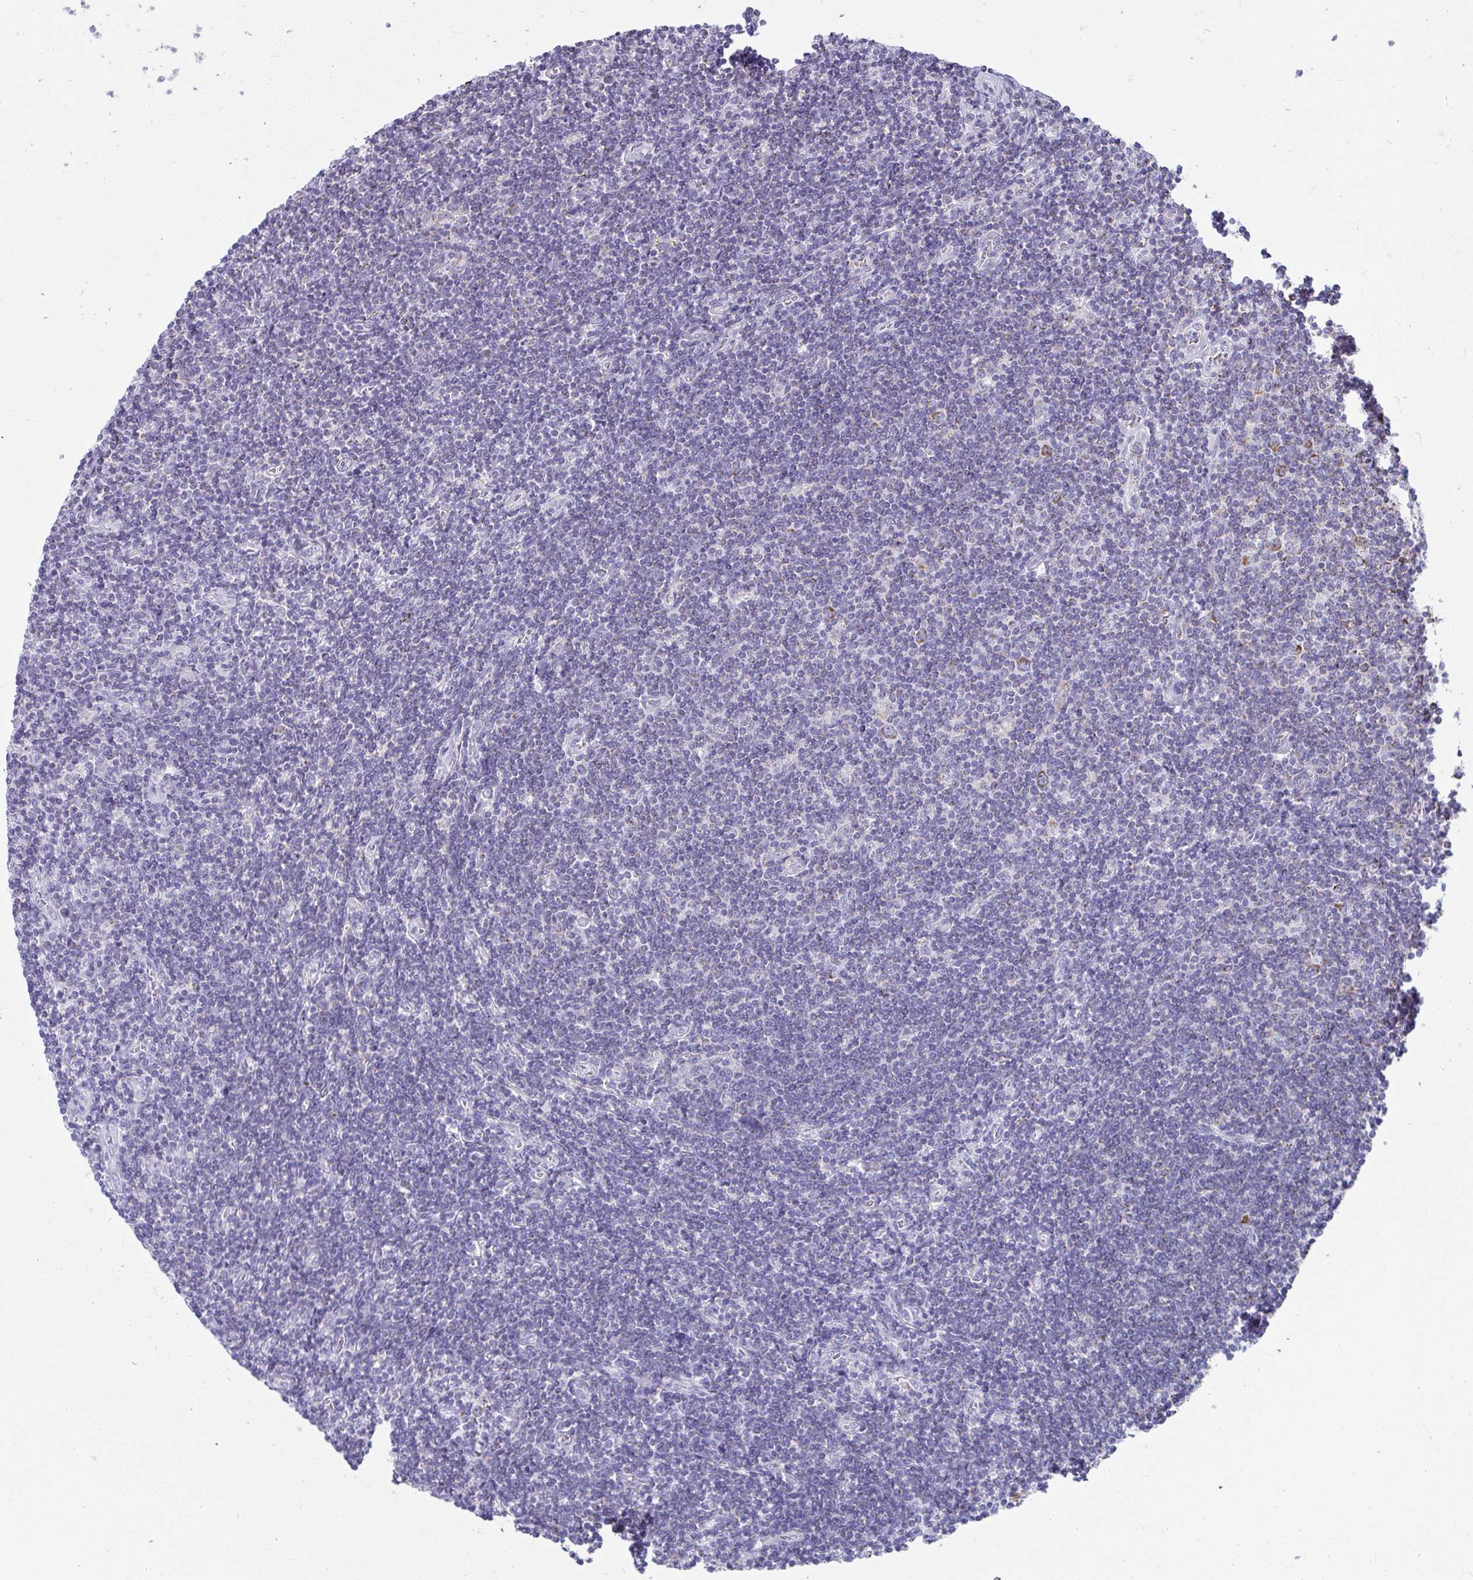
{"staining": {"intensity": "negative", "quantity": "none", "location": "none"}, "tissue": "lymphoma", "cell_type": "Tumor cells", "image_type": "cancer", "snomed": [{"axis": "morphology", "description": "Hodgkin's disease, NOS"}, {"axis": "topography", "description": "Lymph node"}], "caption": "Immunohistochemistry (IHC) image of lymphoma stained for a protein (brown), which exhibits no staining in tumor cells. (DAB immunohistochemistry (IHC), high magnification).", "gene": "SLC6A1", "patient": {"sex": "male", "age": 40}}